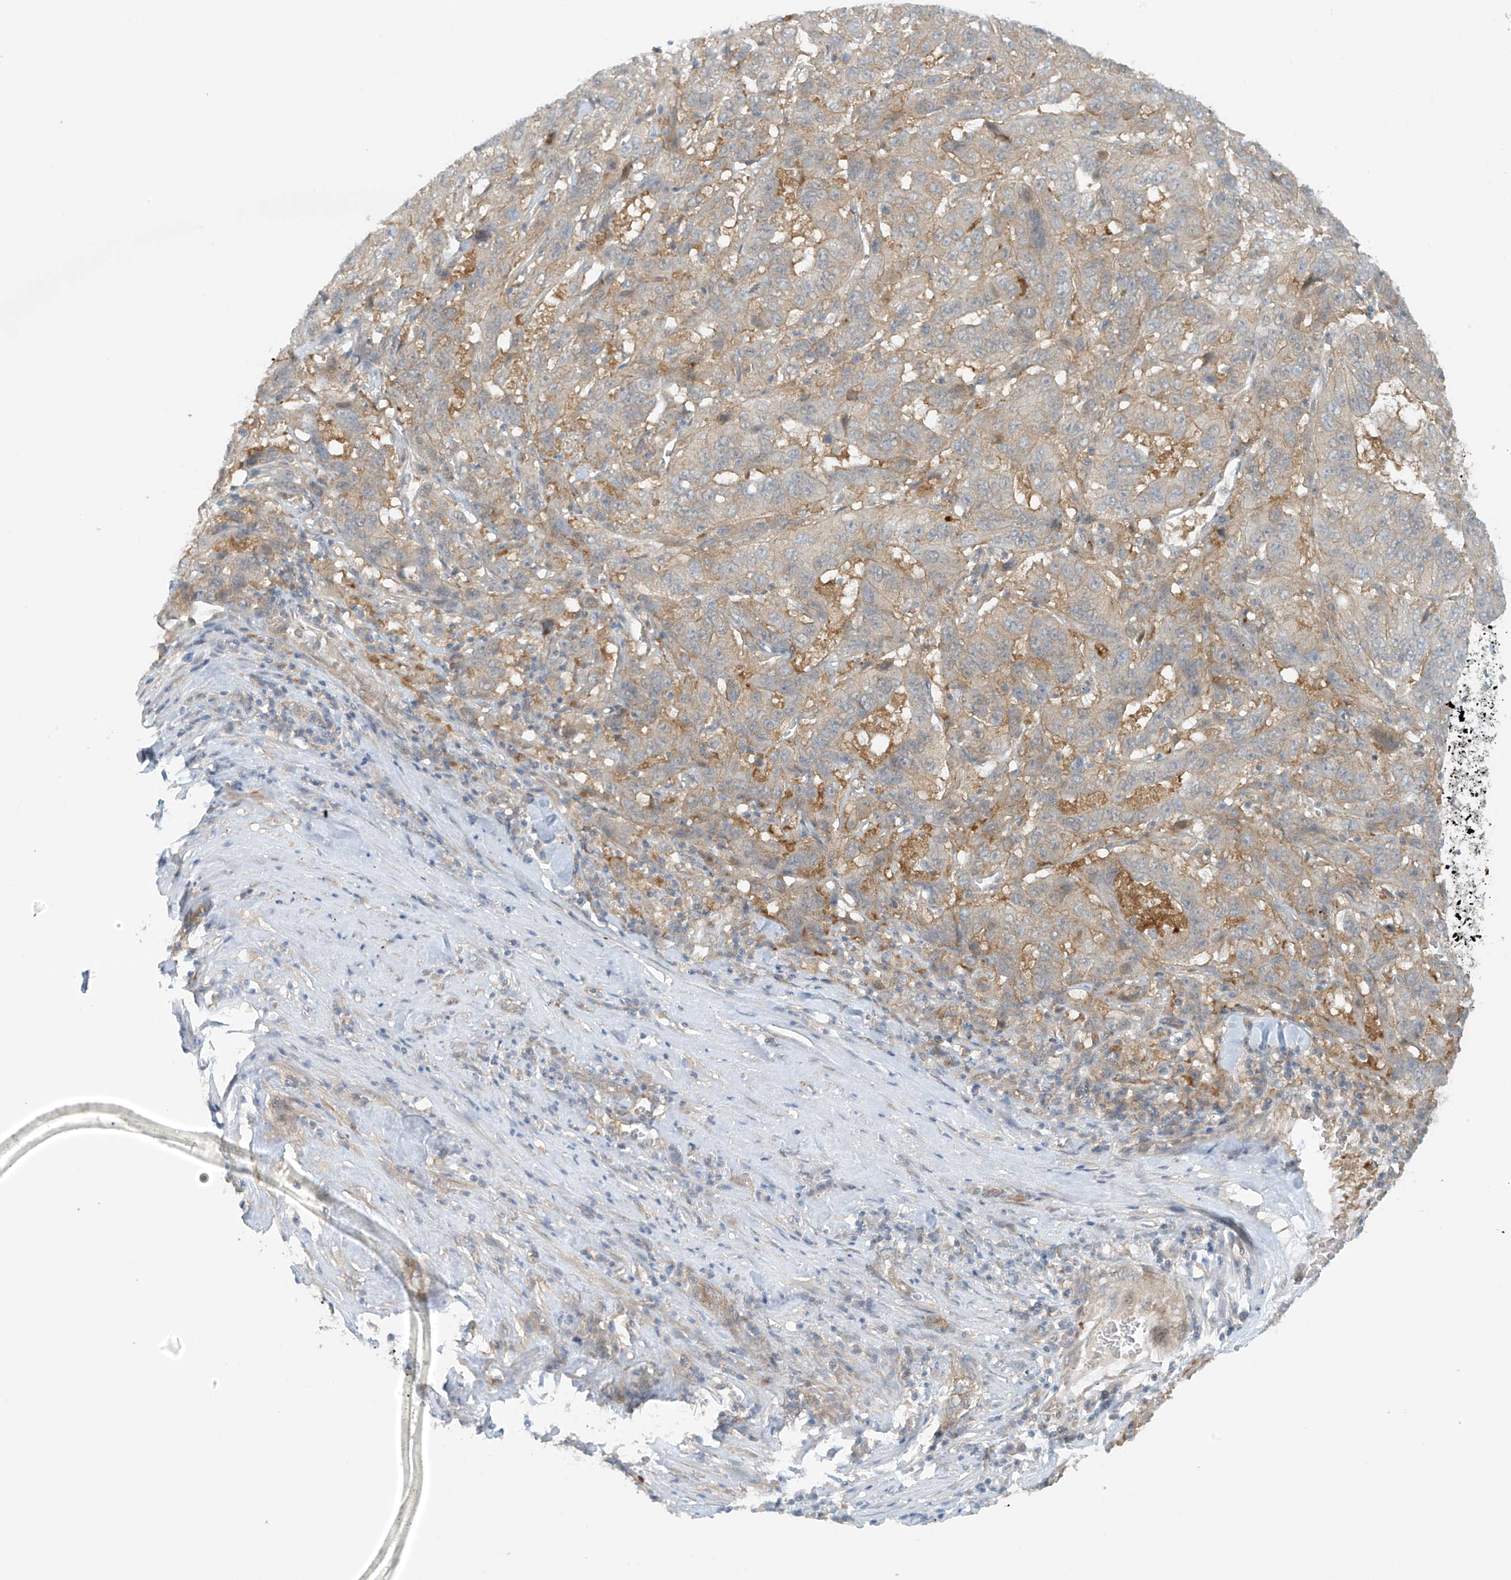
{"staining": {"intensity": "negative", "quantity": "none", "location": "none"}, "tissue": "pancreatic cancer", "cell_type": "Tumor cells", "image_type": "cancer", "snomed": [{"axis": "morphology", "description": "Adenocarcinoma, NOS"}, {"axis": "topography", "description": "Pancreas"}], "caption": "The histopathology image reveals no staining of tumor cells in pancreatic adenocarcinoma.", "gene": "FSD1L", "patient": {"sex": "male", "age": 63}}